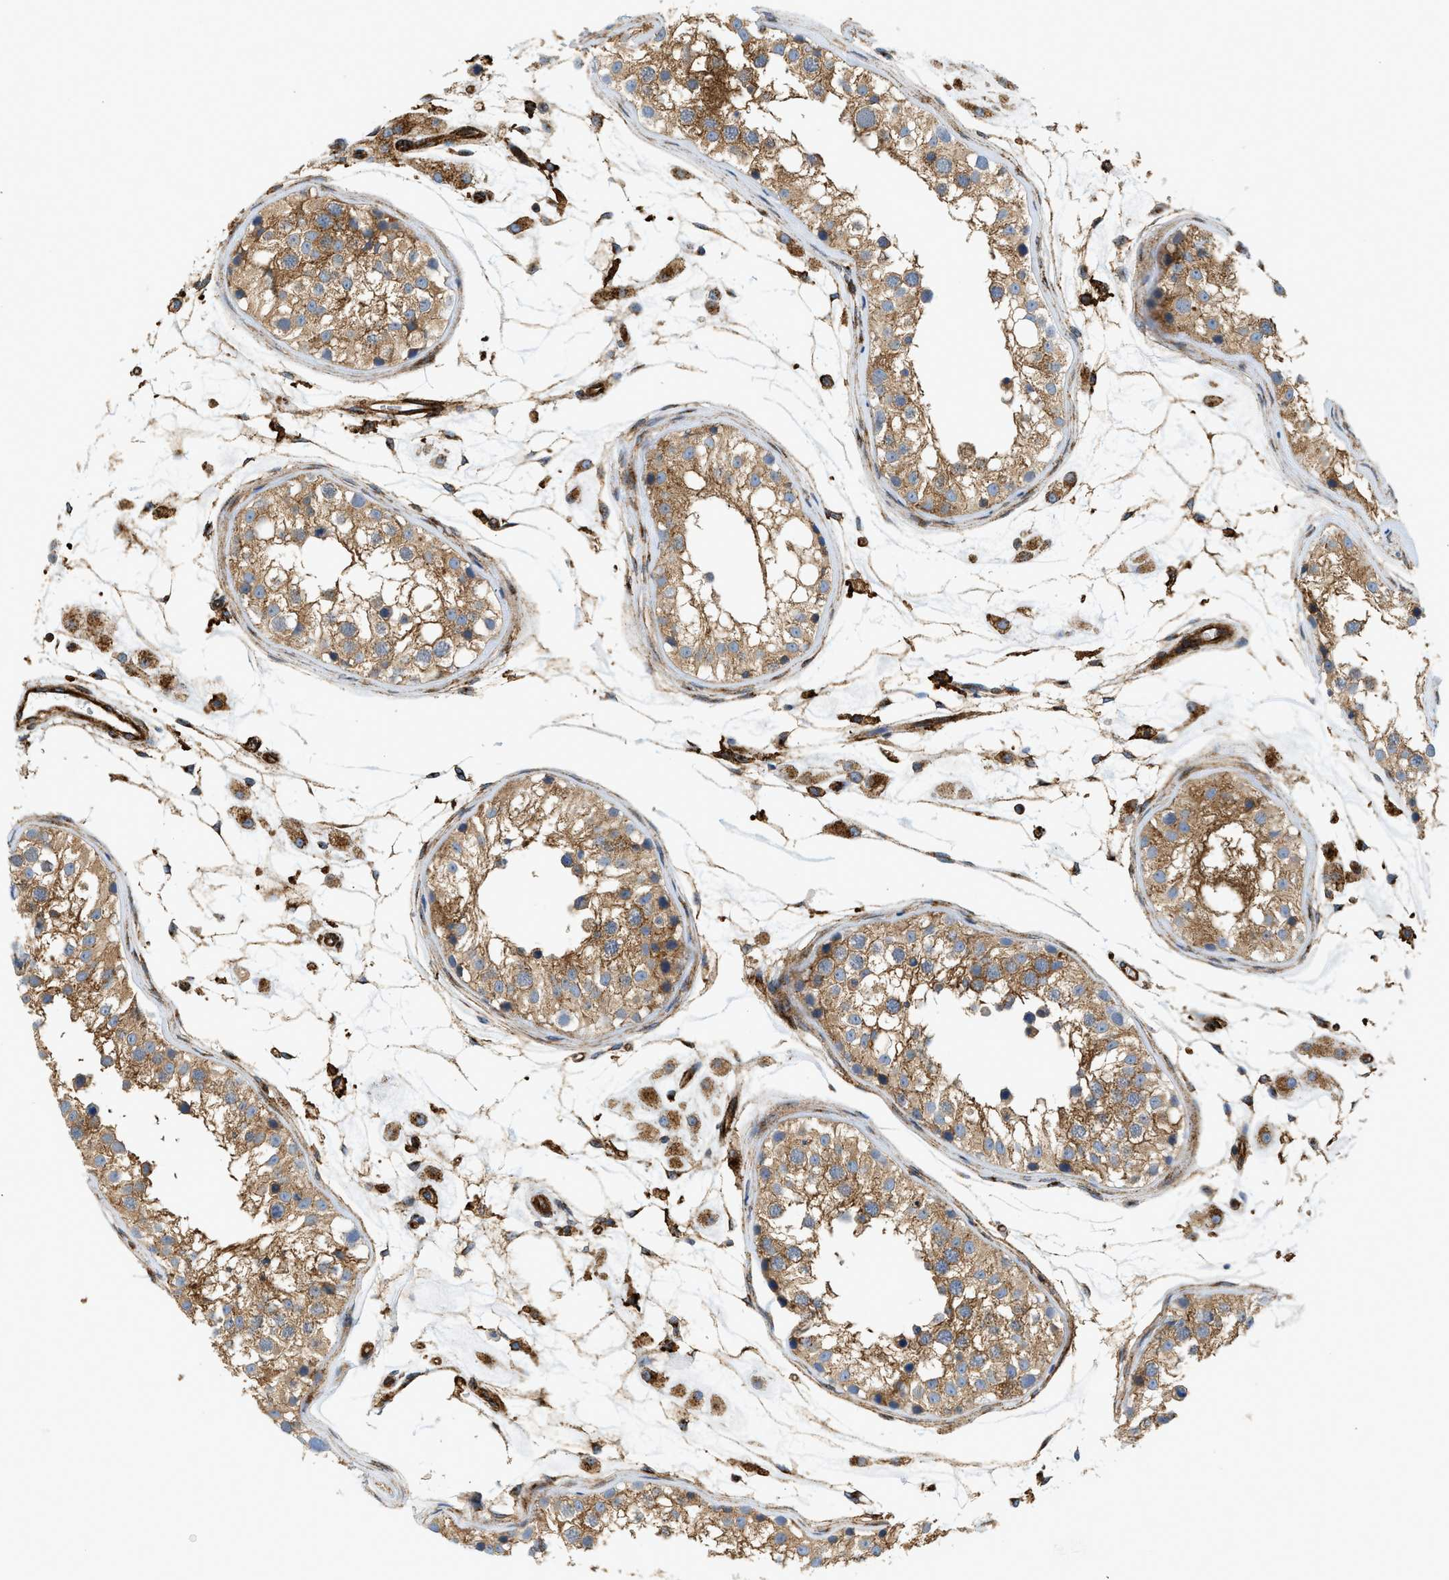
{"staining": {"intensity": "moderate", "quantity": ">75%", "location": "cytoplasmic/membranous"}, "tissue": "testis", "cell_type": "Cells in seminiferous ducts", "image_type": "normal", "snomed": [{"axis": "morphology", "description": "Normal tissue, NOS"}, {"axis": "morphology", "description": "Adenocarcinoma, metastatic, NOS"}, {"axis": "topography", "description": "Testis"}], "caption": "The histopathology image demonstrates immunohistochemical staining of unremarkable testis. There is moderate cytoplasmic/membranous expression is appreciated in about >75% of cells in seminiferous ducts. The protein of interest is shown in brown color, while the nuclei are stained blue.", "gene": "HIP1", "patient": {"sex": "male", "age": 26}}